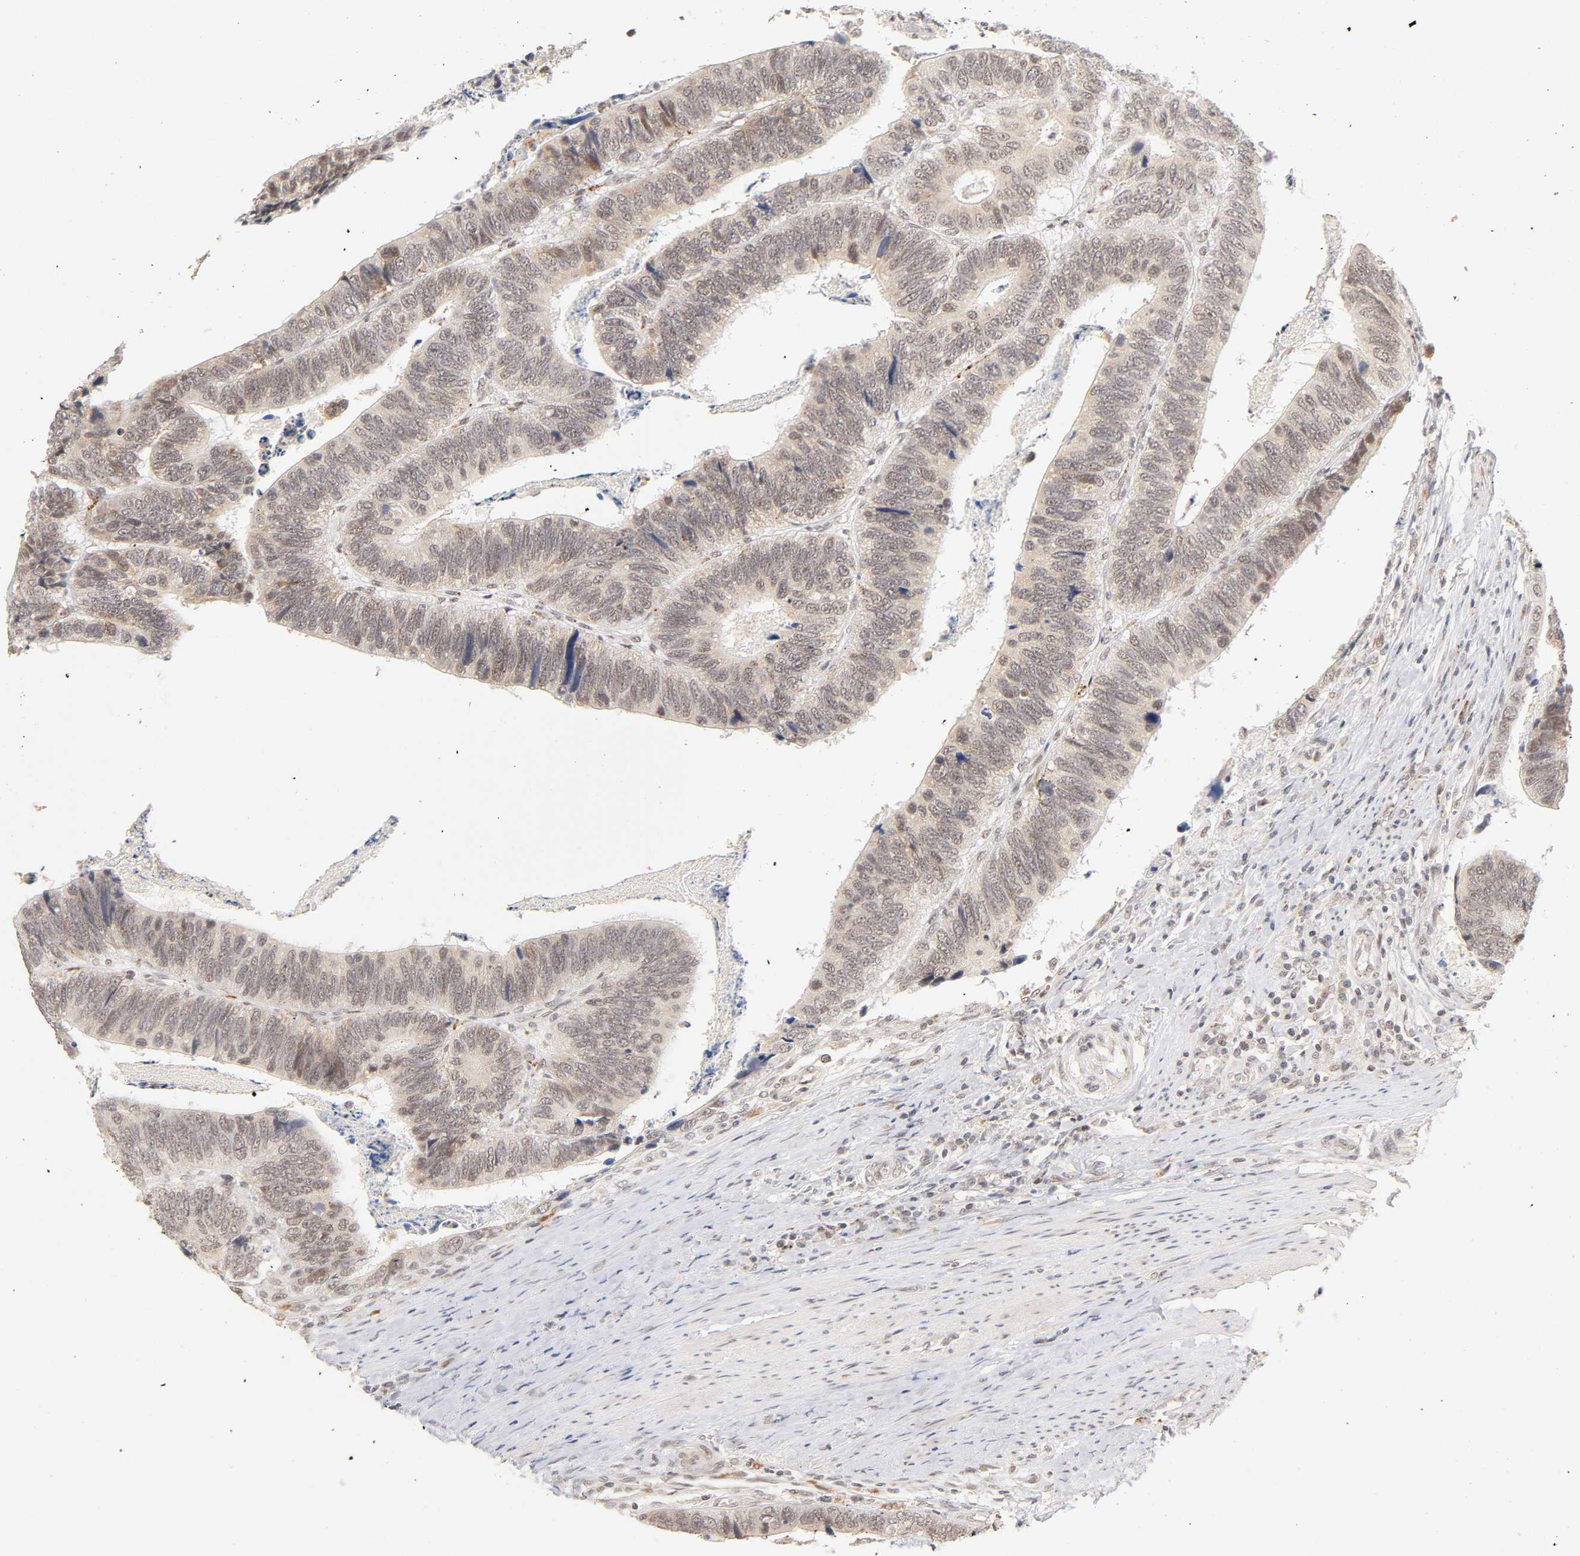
{"staining": {"intensity": "weak", "quantity": "25%-75%", "location": "cytoplasmic/membranous,nuclear"}, "tissue": "colorectal cancer", "cell_type": "Tumor cells", "image_type": "cancer", "snomed": [{"axis": "morphology", "description": "Adenocarcinoma, NOS"}, {"axis": "topography", "description": "Colon"}], "caption": "Immunohistochemical staining of colorectal cancer (adenocarcinoma) demonstrates low levels of weak cytoplasmic/membranous and nuclear staining in approximately 25%-75% of tumor cells.", "gene": "TAF10", "patient": {"sex": "male", "age": 72}}